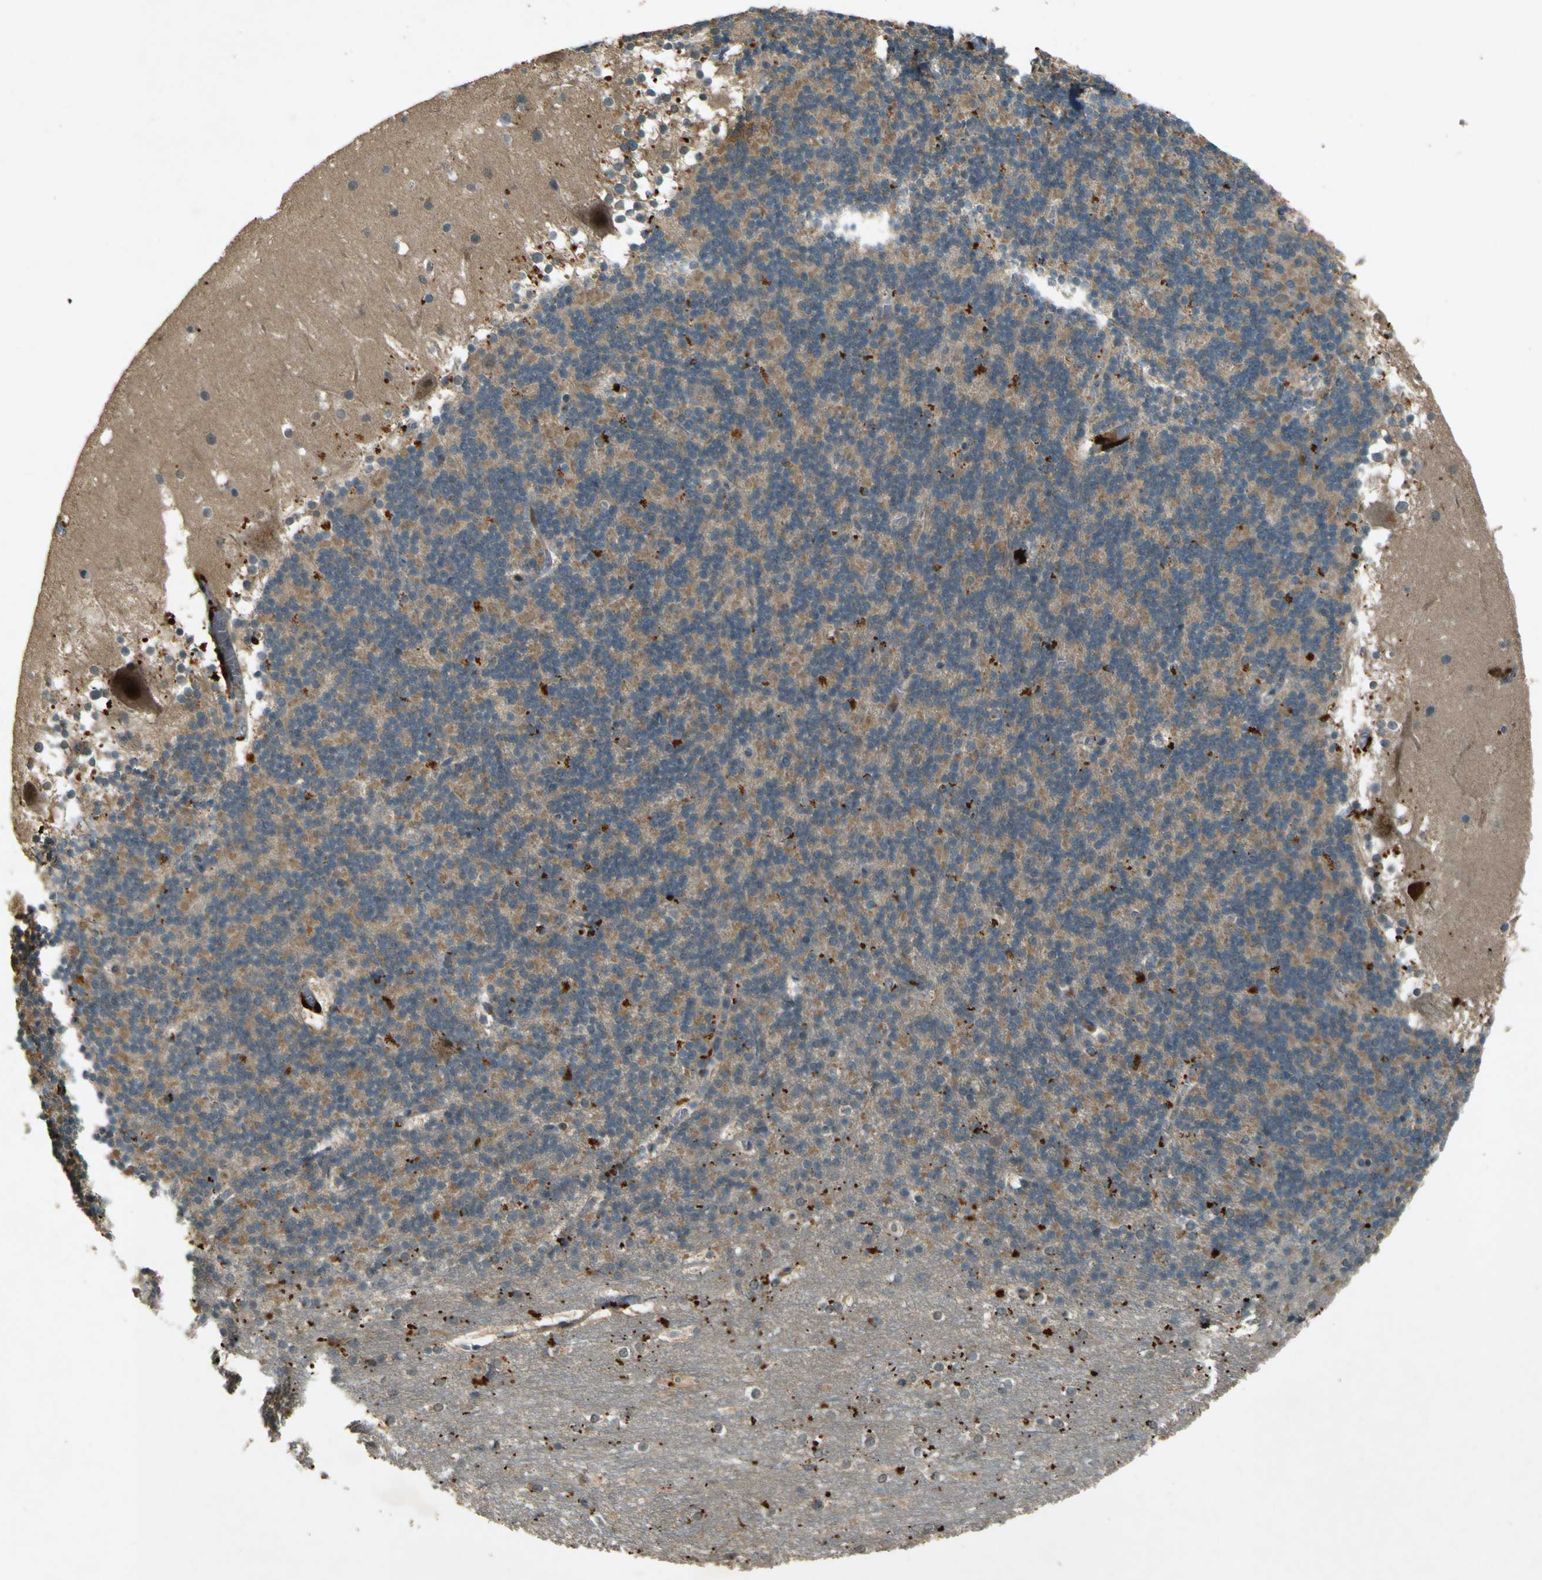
{"staining": {"intensity": "negative", "quantity": "none", "location": "none"}, "tissue": "cerebellum", "cell_type": "Cells in granular layer", "image_type": "normal", "snomed": [{"axis": "morphology", "description": "Normal tissue, NOS"}, {"axis": "topography", "description": "Cerebellum"}], "caption": "An image of human cerebellum is negative for staining in cells in granular layer.", "gene": "MPDZ", "patient": {"sex": "female", "age": 19}}